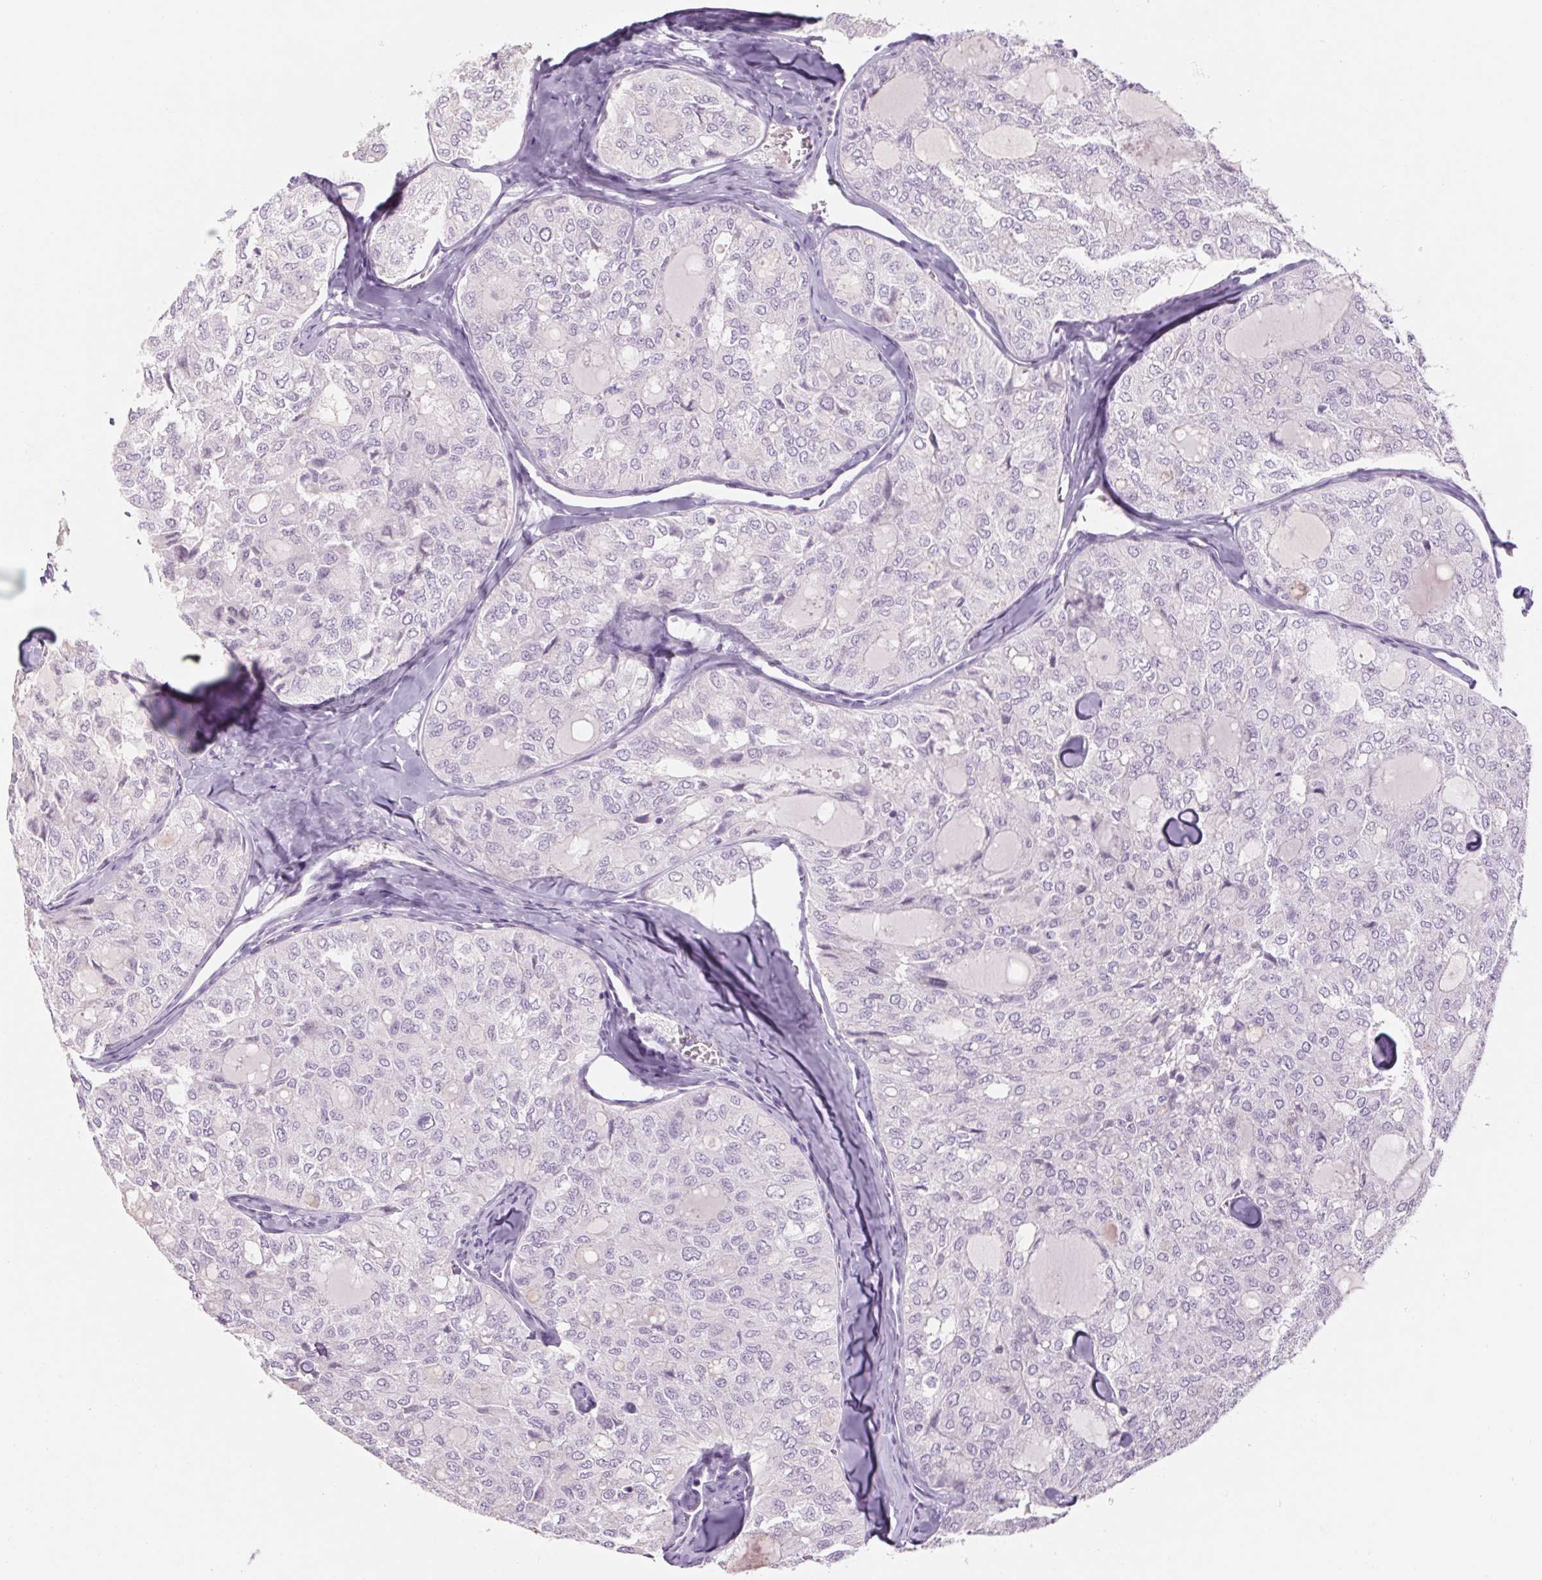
{"staining": {"intensity": "negative", "quantity": "none", "location": "none"}, "tissue": "thyroid cancer", "cell_type": "Tumor cells", "image_type": "cancer", "snomed": [{"axis": "morphology", "description": "Follicular adenoma carcinoma, NOS"}, {"axis": "topography", "description": "Thyroid gland"}], "caption": "Tumor cells are negative for protein expression in human thyroid follicular adenoma carcinoma.", "gene": "RPTN", "patient": {"sex": "male", "age": 75}}